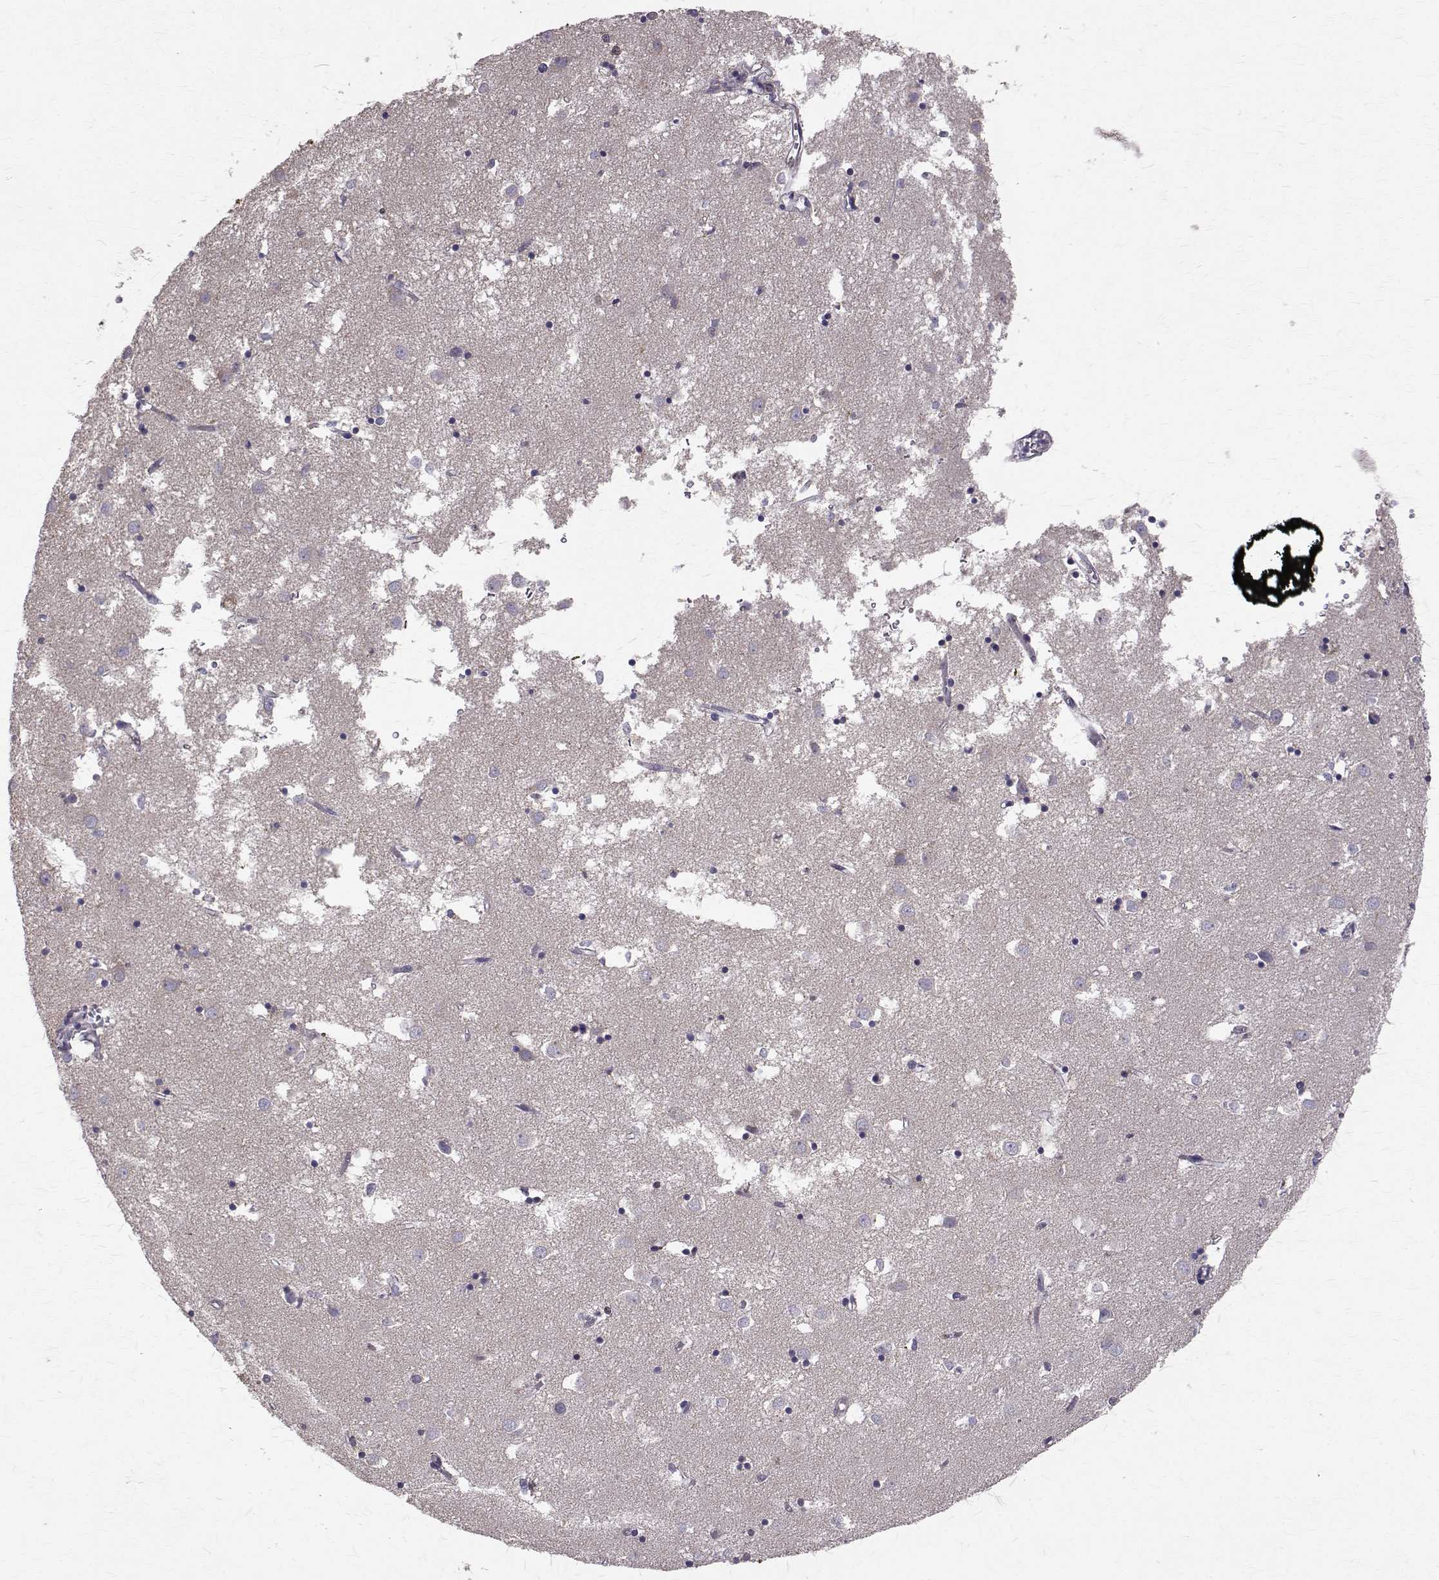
{"staining": {"intensity": "negative", "quantity": "none", "location": "none"}, "tissue": "caudate", "cell_type": "Glial cells", "image_type": "normal", "snomed": [{"axis": "morphology", "description": "Normal tissue, NOS"}, {"axis": "topography", "description": "Lateral ventricle wall"}], "caption": "The image demonstrates no significant expression in glial cells of caudate.", "gene": "CCDC89", "patient": {"sex": "male", "age": 70}}